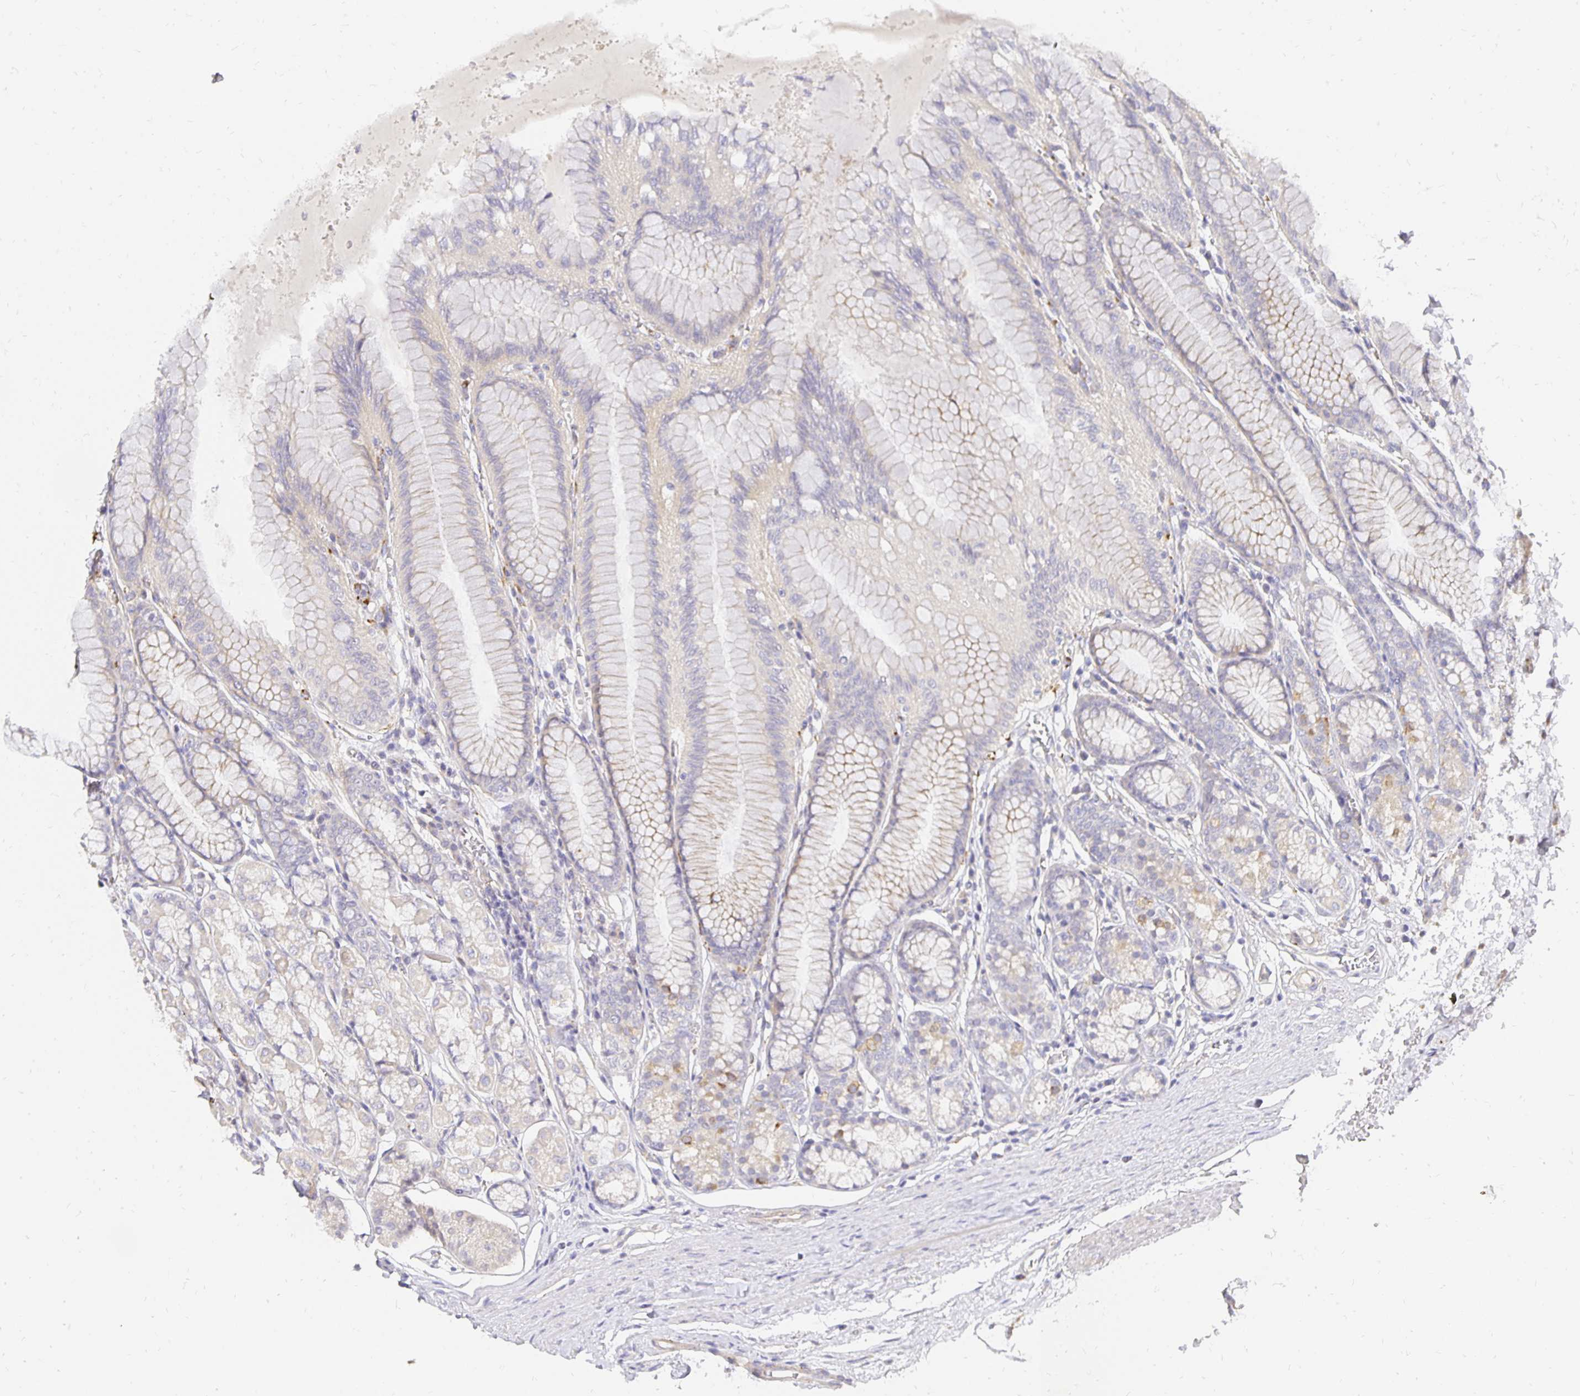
{"staining": {"intensity": "weak", "quantity": "<25%", "location": "cytoplasmic/membranous"}, "tissue": "stomach", "cell_type": "Glandular cells", "image_type": "normal", "snomed": [{"axis": "morphology", "description": "Normal tissue, NOS"}, {"axis": "topography", "description": "Stomach"}, {"axis": "topography", "description": "Stomach, lower"}], "caption": "A high-resolution histopathology image shows IHC staining of unremarkable stomach, which demonstrates no significant positivity in glandular cells.", "gene": "PLOD1", "patient": {"sex": "male", "age": 76}}